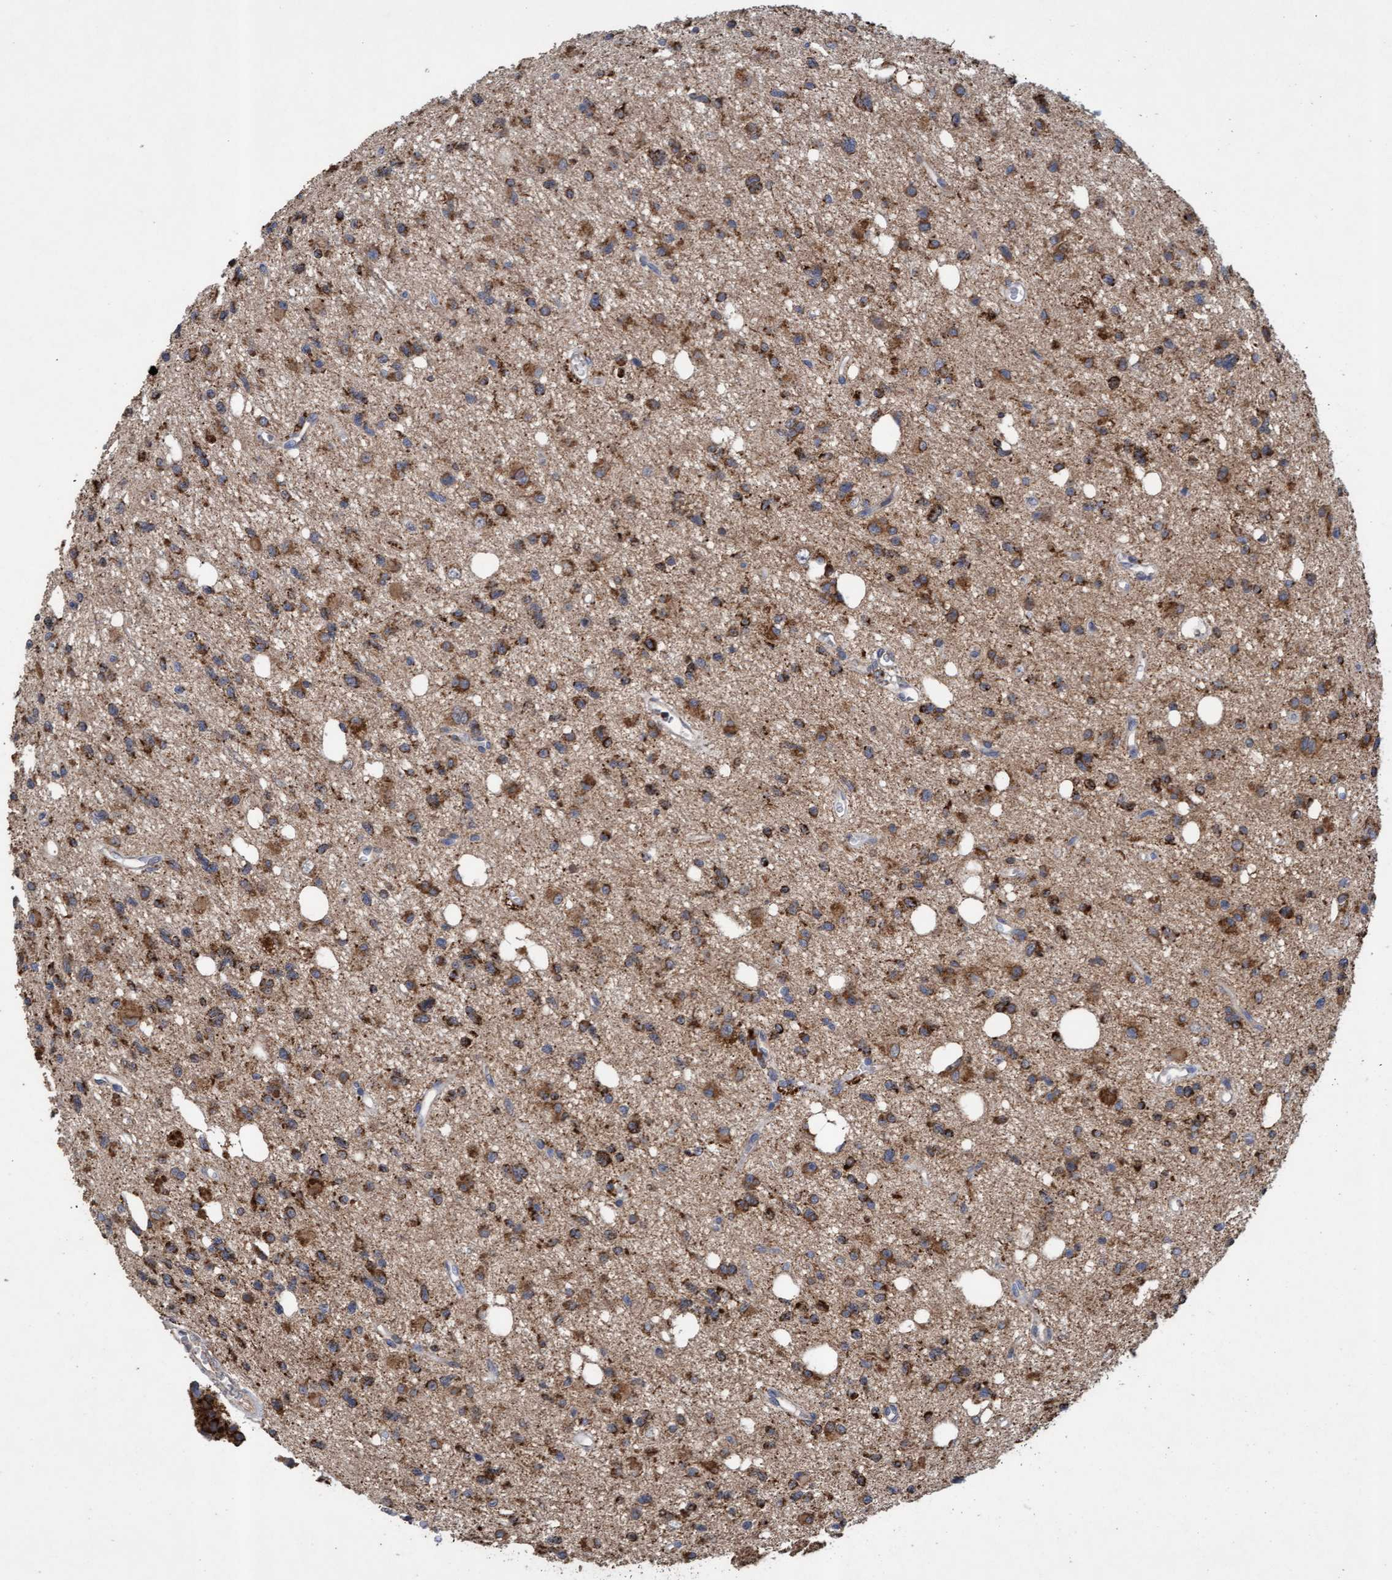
{"staining": {"intensity": "moderate", "quantity": ">75%", "location": "cytoplasmic/membranous"}, "tissue": "glioma", "cell_type": "Tumor cells", "image_type": "cancer", "snomed": [{"axis": "morphology", "description": "Glioma, malignant, High grade"}, {"axis": "topography", "description": "Brain"}], "caption": "High-grade glioma (malignant) stained with DAB IHC displays medium levels of moderate cytoplasmic/membranous expression in approximately >75% of tumor cells.", "gene": "ATPAF2", "patient": {"sex": "female", "age": 62}}